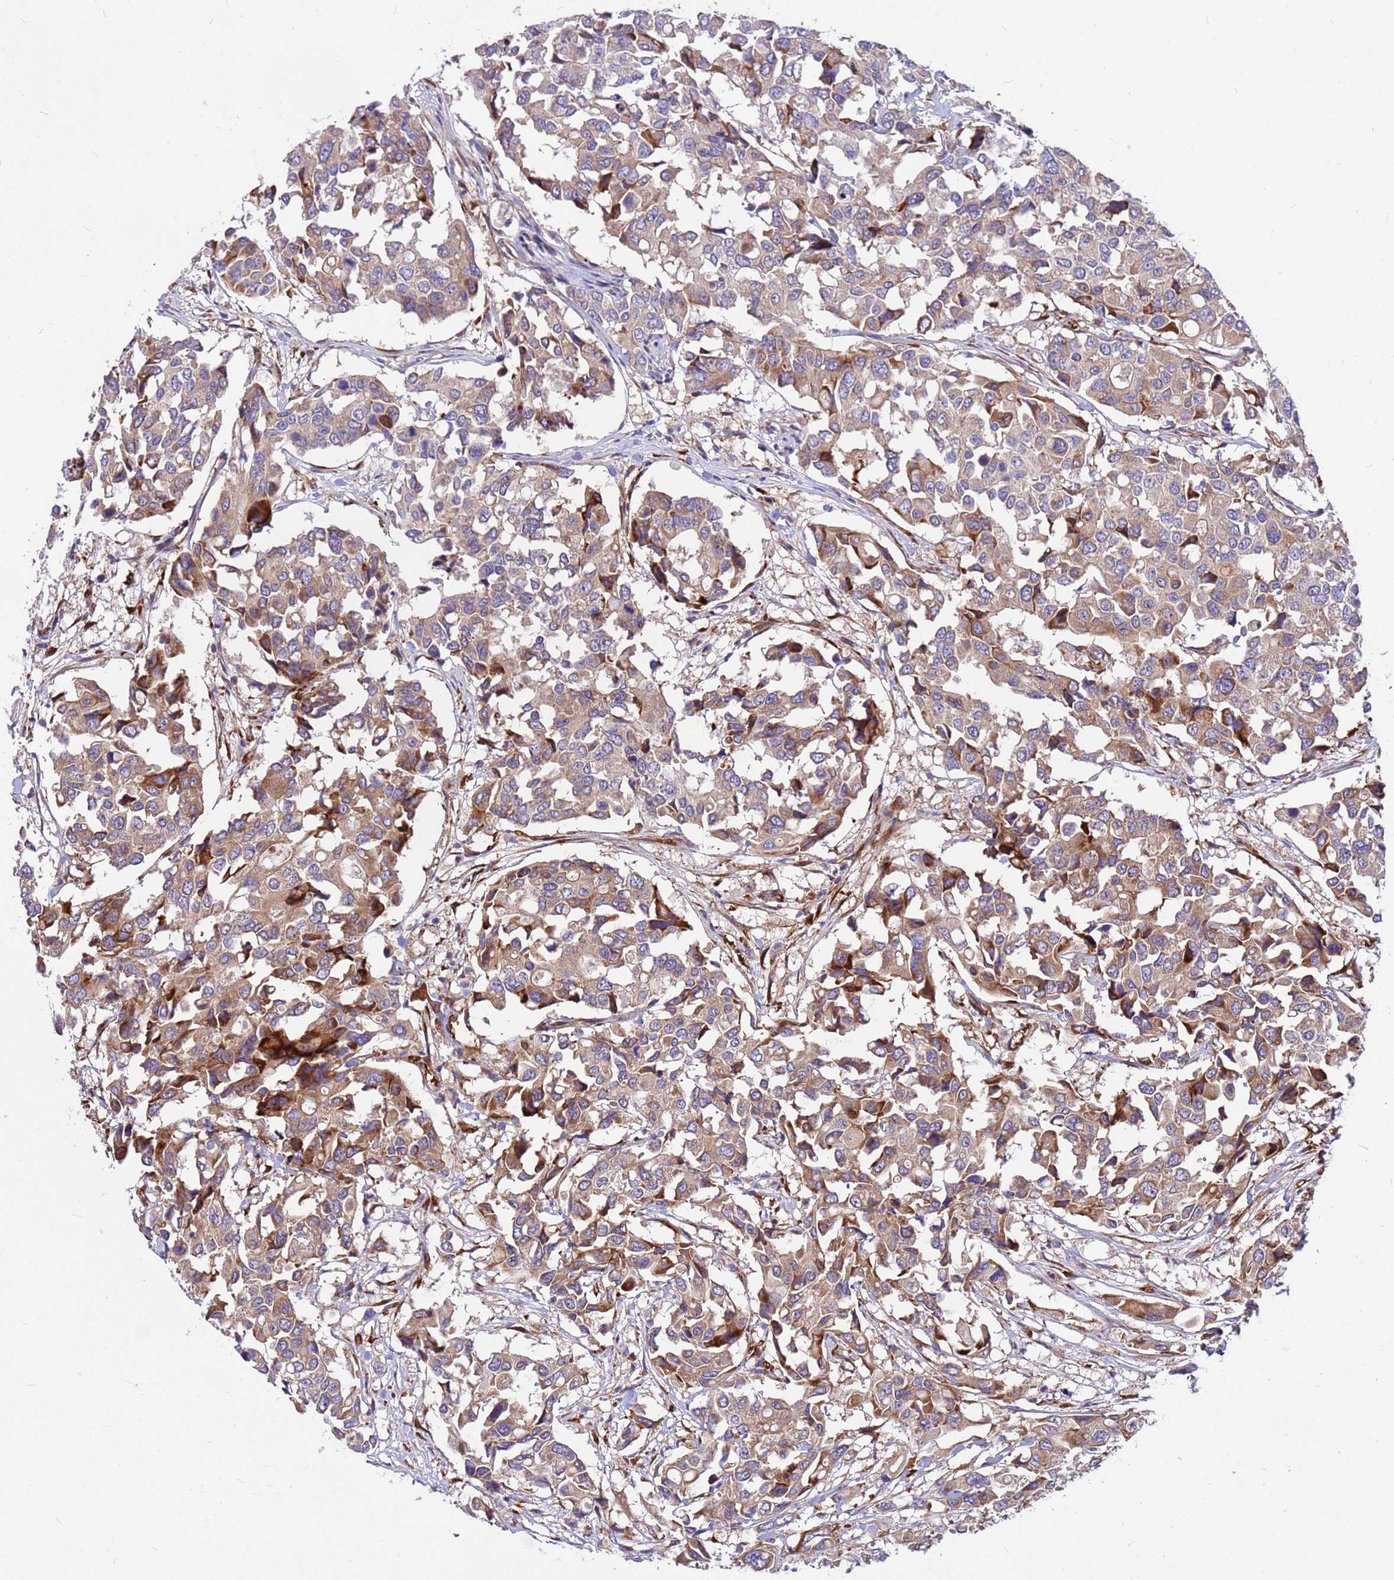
{"staining": {"intensity": "moderate", "quantity": "<25%", "location": "cytoplasmic/membranous"}, "tissue": "colorectal cancer", "cell_type": "Tumor cells", "image_type": "cancer", "snomed": [{"axis": "morphology", "description": "Adenocarcinoma, NOS"}, {"axis": "topography", "description": "Colon"}], "caption": "Tumor cells exhibit low levels of moderate cytoplasmic/membranous expression in about <25% of cells in colorectal cancer (adenocarcinoma).", "gene": "ZNF669", "patient": {"sex": "male", "age": 77}}